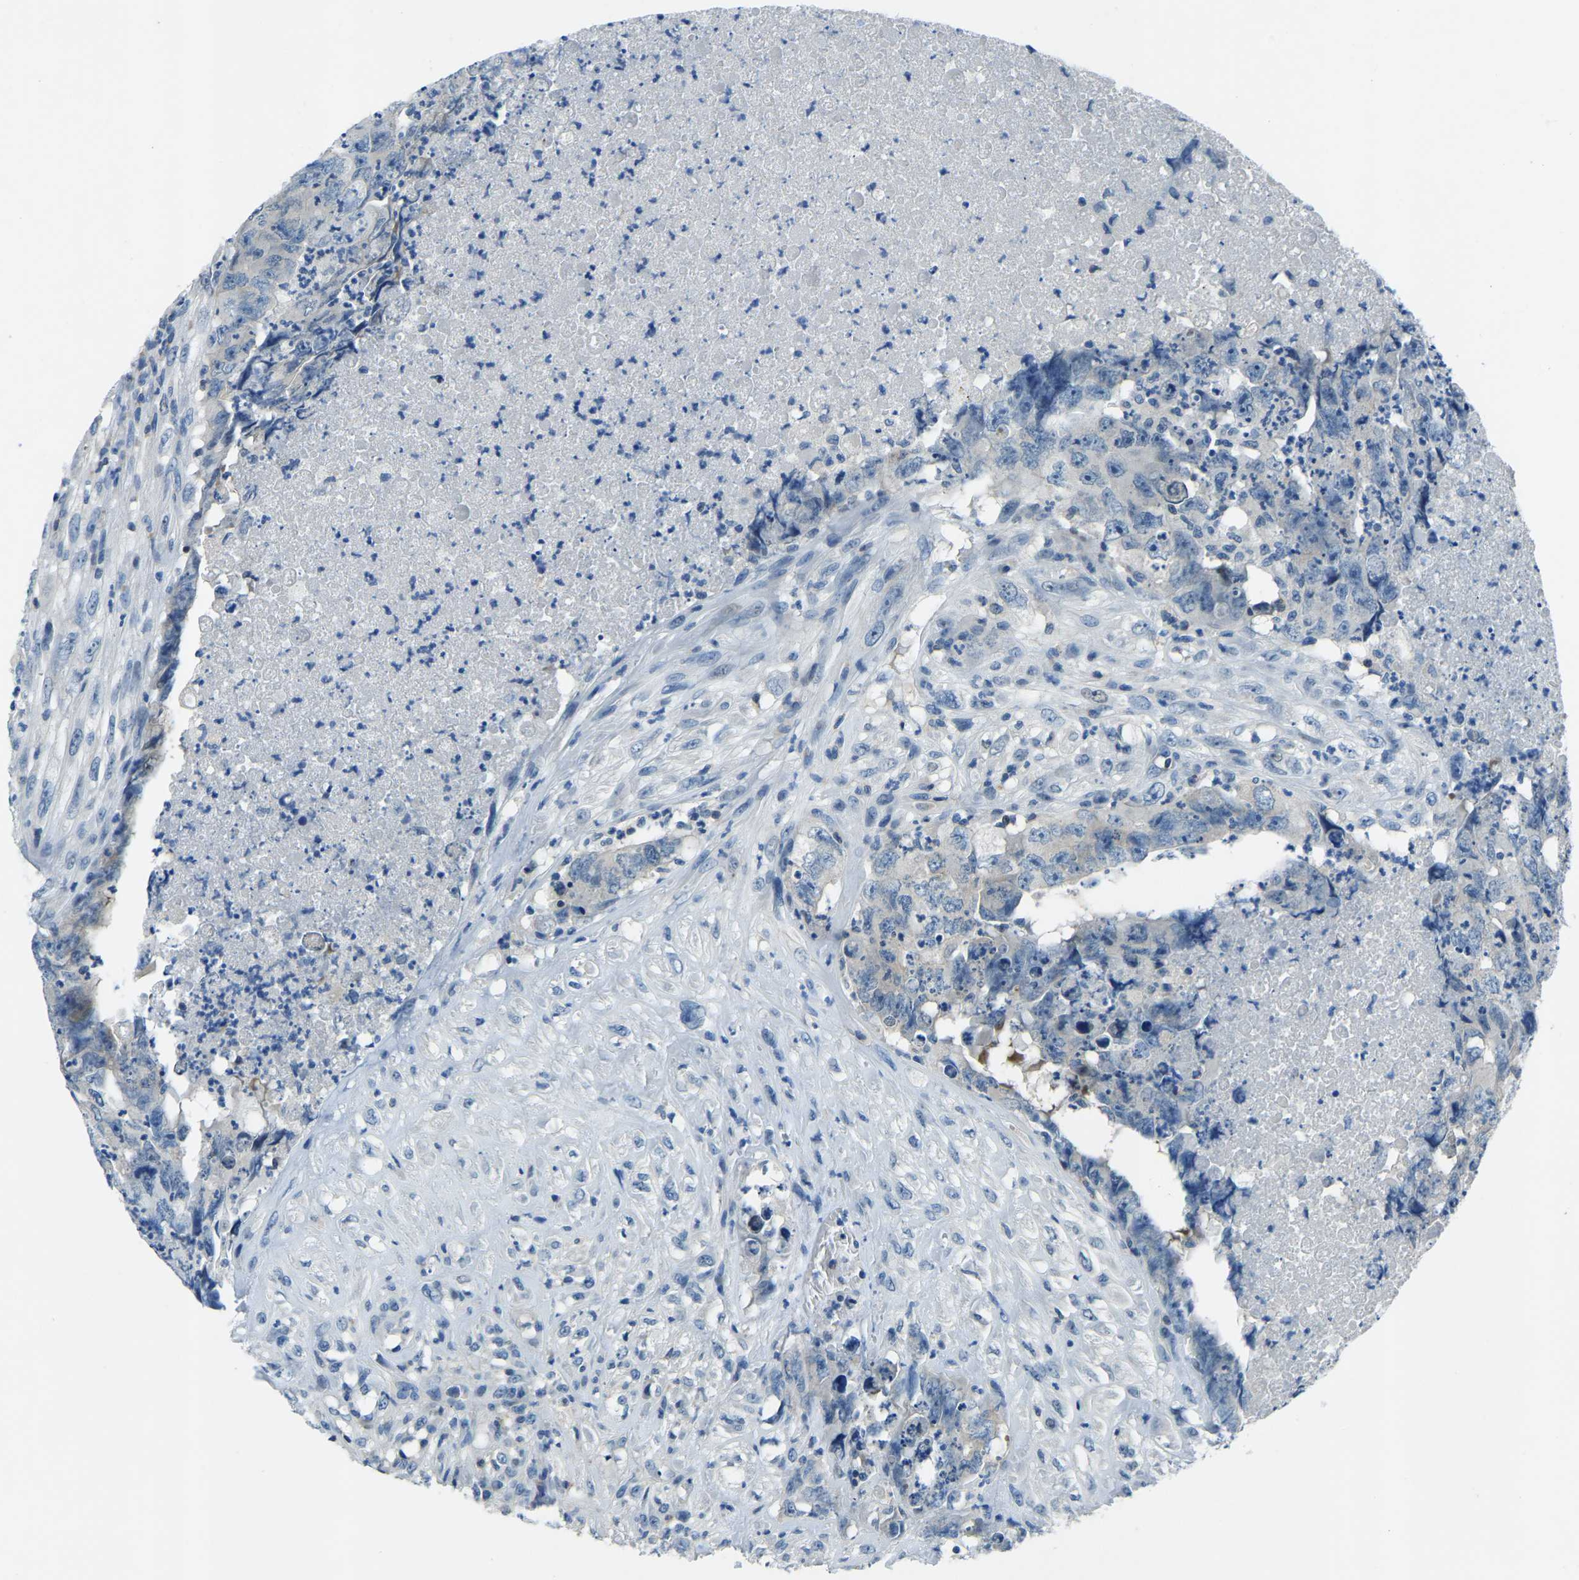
{"staining": {"intensity": "weak", "quantity": "<25%", "location": "cytoplasmic/membranous"}, "tissue": "testis cancer", "cell_type": "Tumor cells", "image_type": "cancer", "snomed": [{"axis": "morphology", "description": "Carcinoma, Embryonal, NOS"}, {"axis": "topography", "description": "Testis"}], "caption": "This is an immunohistochemistry photomicrograph of human embryonal carcinoma (testis). There is no positivity in tumor cells.", "gene": "XIRP1", "patient": {"sex": "male", "age": 32}}